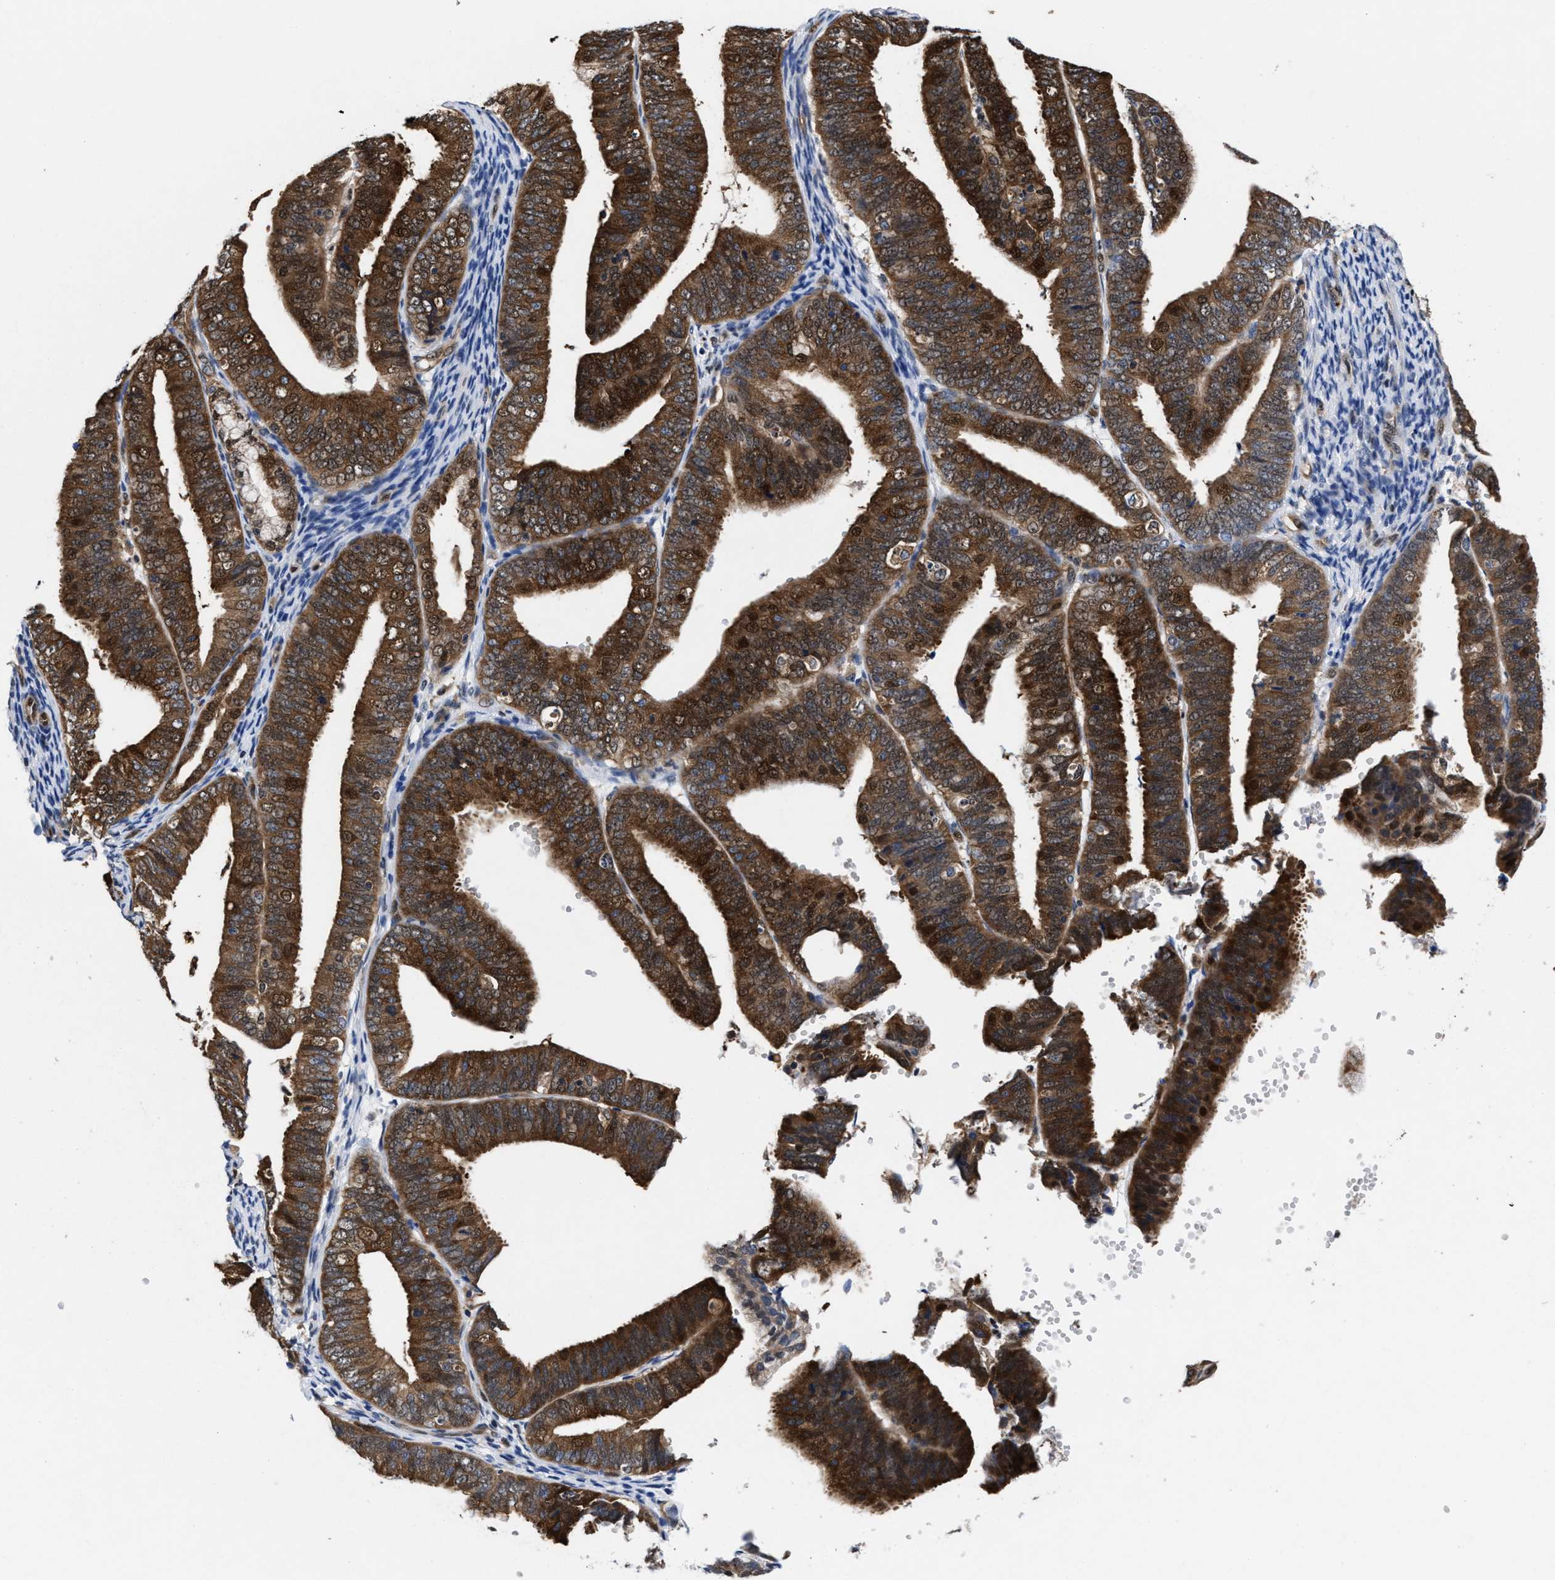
{"staining": {"intensity": "strong", "quantity": ">75%", "location": "cytoplasmic/membranous"}, "tissue": "endometrial cancer", "cell_type": "Tumor cells", "image_type": "cancer", "snomed": [{"axis": "morphology", "description": "Adenocarcinoma, NOS"}, {"axis": "topography", "description": "Endometrium"}], "caption": "Protein analysis of endometrial cancer tissue demonstrates strong cytoplasmic/membranous staining in approximately >75% of tumor cells.", "gene": "ACLY", "patient": {"sex": "female", "age": 63}}